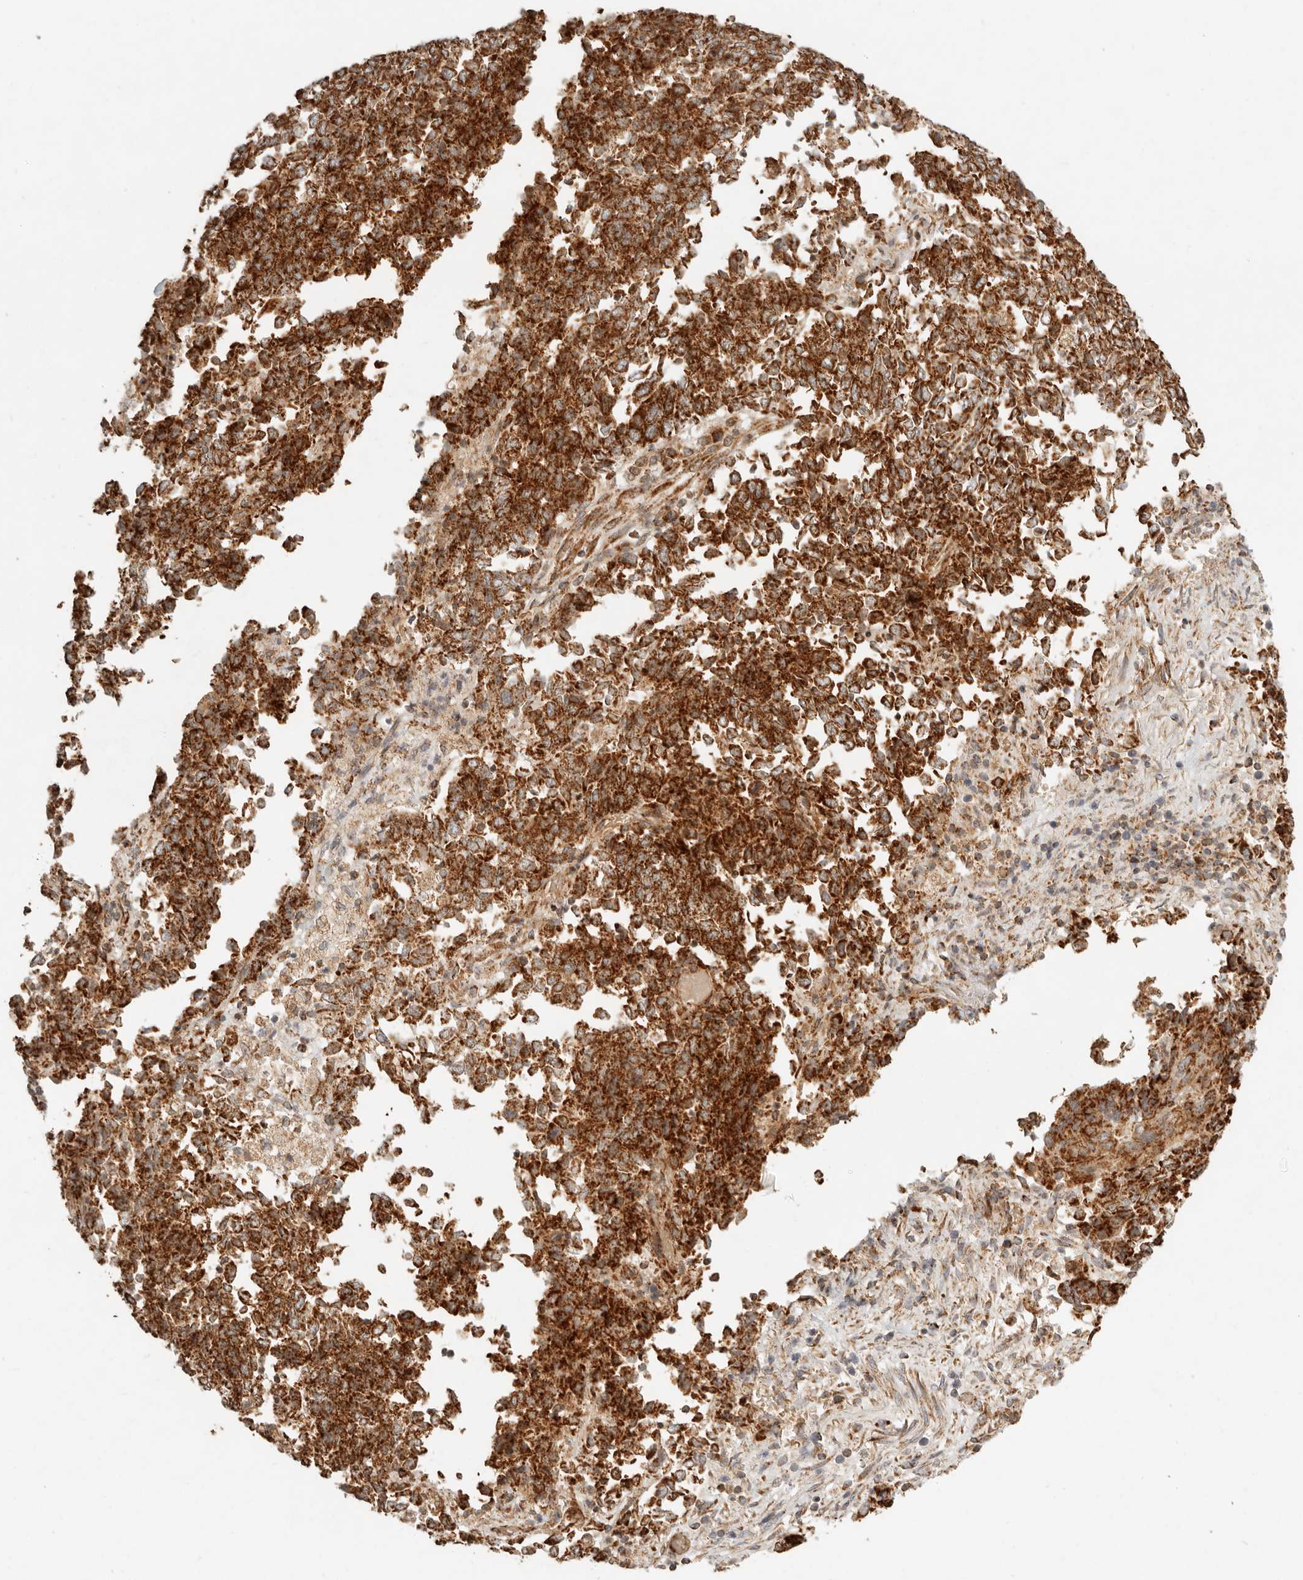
{"staining": {"intensity": "strong", "quantity": ">75%", "location": "cytoplasmic/membranous"}, "tissue": "endometrial cancer", "cell_type": "Tumor cells", "image_type": "cancer", "snomed": [{"axis": "morphology", "description": "Adenocarcinoma, NOS"}, {"axis": "topography", "description": "Endometrium"}], "caption": "Protein positivity by immunohistochemistry shows strong cytoplasmic/membranous expression in about >75% of tumor cells in endometrial cancer. Using DAB (3,3'-diaminobenzidine) (brown) and hematoxylin (blue) stains, captured at high magnification using brightfield microscopy.", "gene": "MRPL55", "patient": {"sex": "female", "age": 80}}